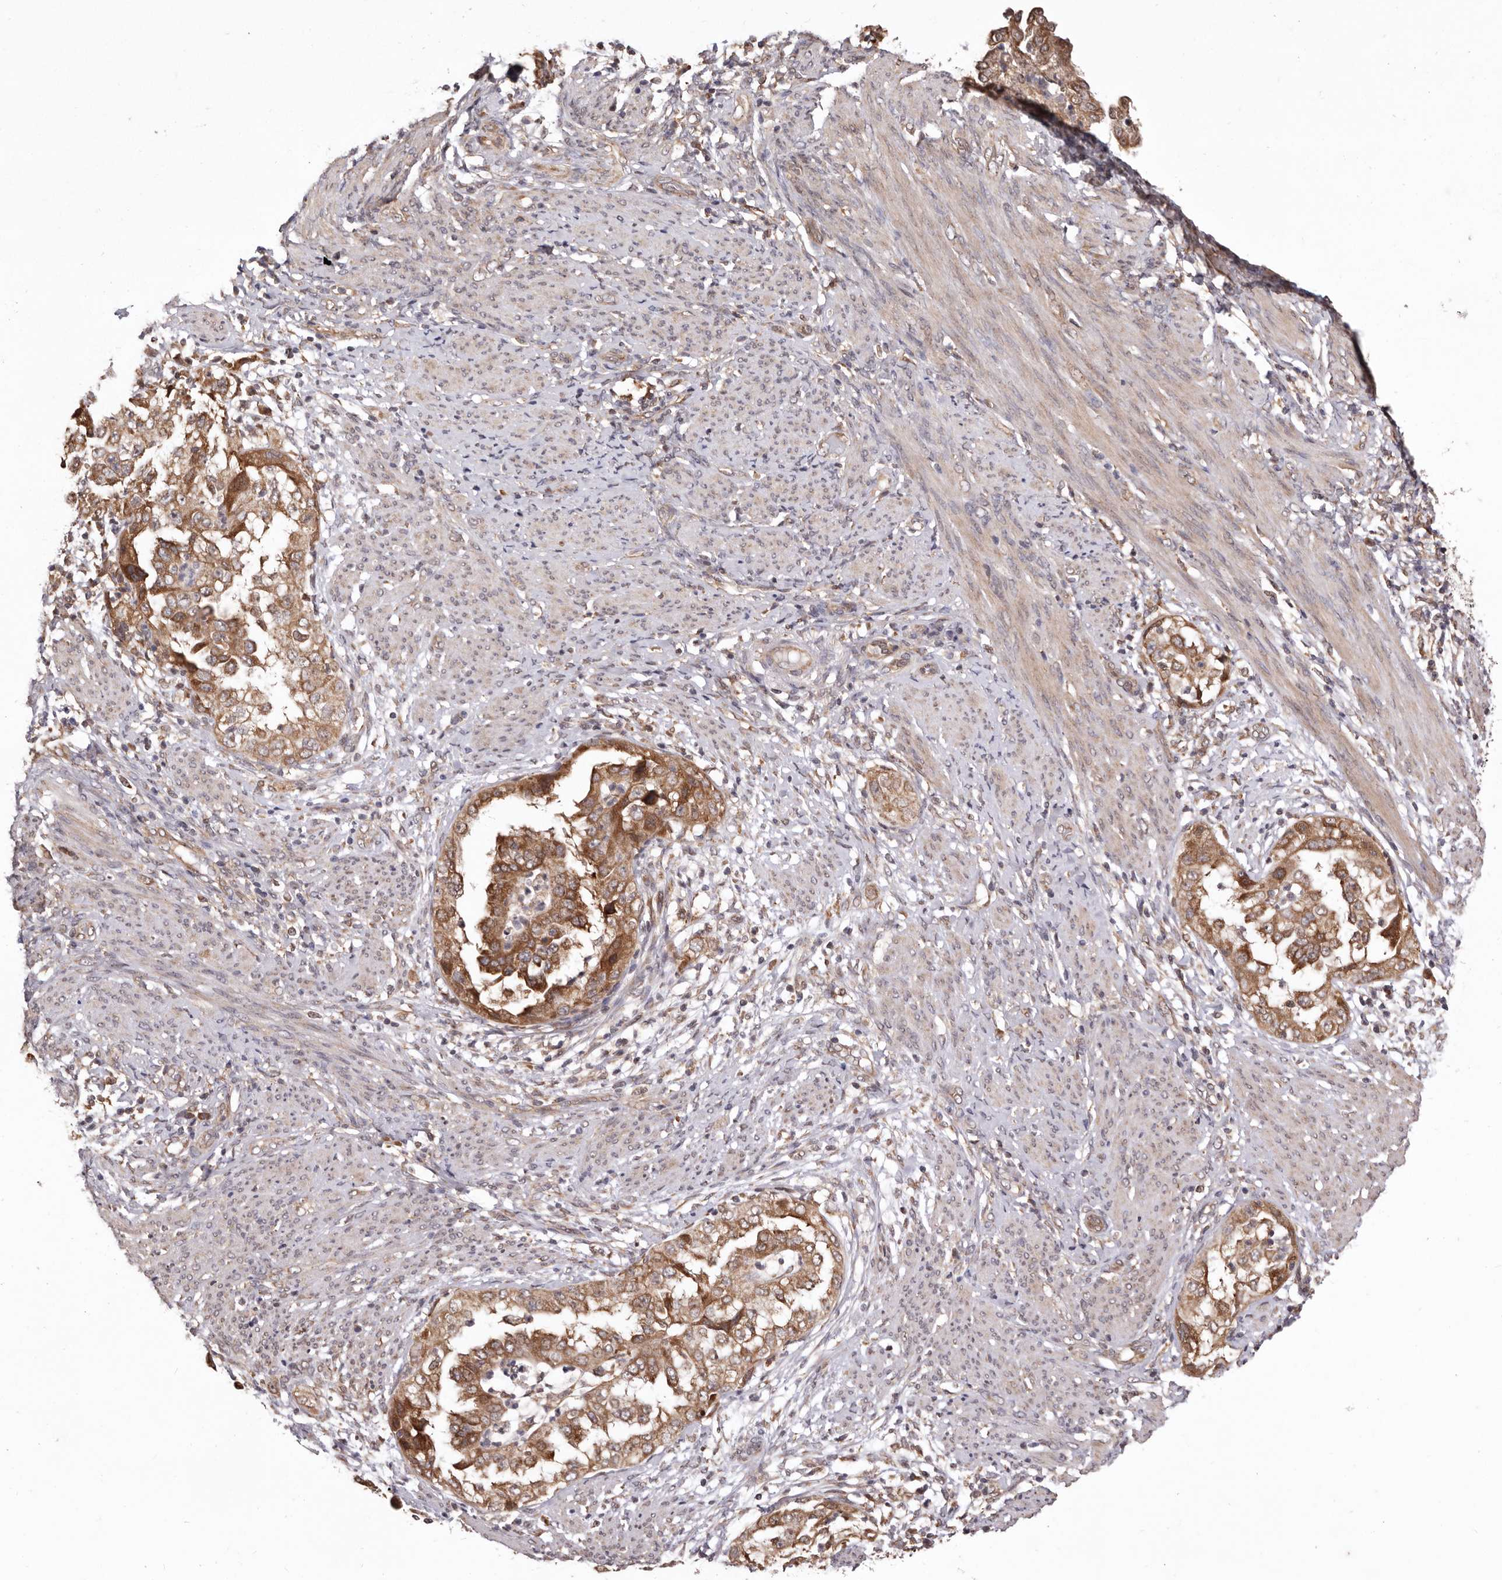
{"staining": {"intensity": "moderate", "quantity": ">75%", "location": "cytoplasmic/membranous"}, "tissue": "endometrial cancer", "cell_type": "Tumor cells", "image_type": "cancer", "snomed": [{"axis": "morphology", "description": "Adenocarcinoma, NOS"}, {"axis": "topography", "description": "Endometrium"}], "caption": "Endometrial cancer stained with immunohistochemistry reveals moderate cytoplasmic/membranous positivity in approximately >75% of tumor cells.", "gene": "RRM2B", "patient": {"sex": "female", "age": 85}}